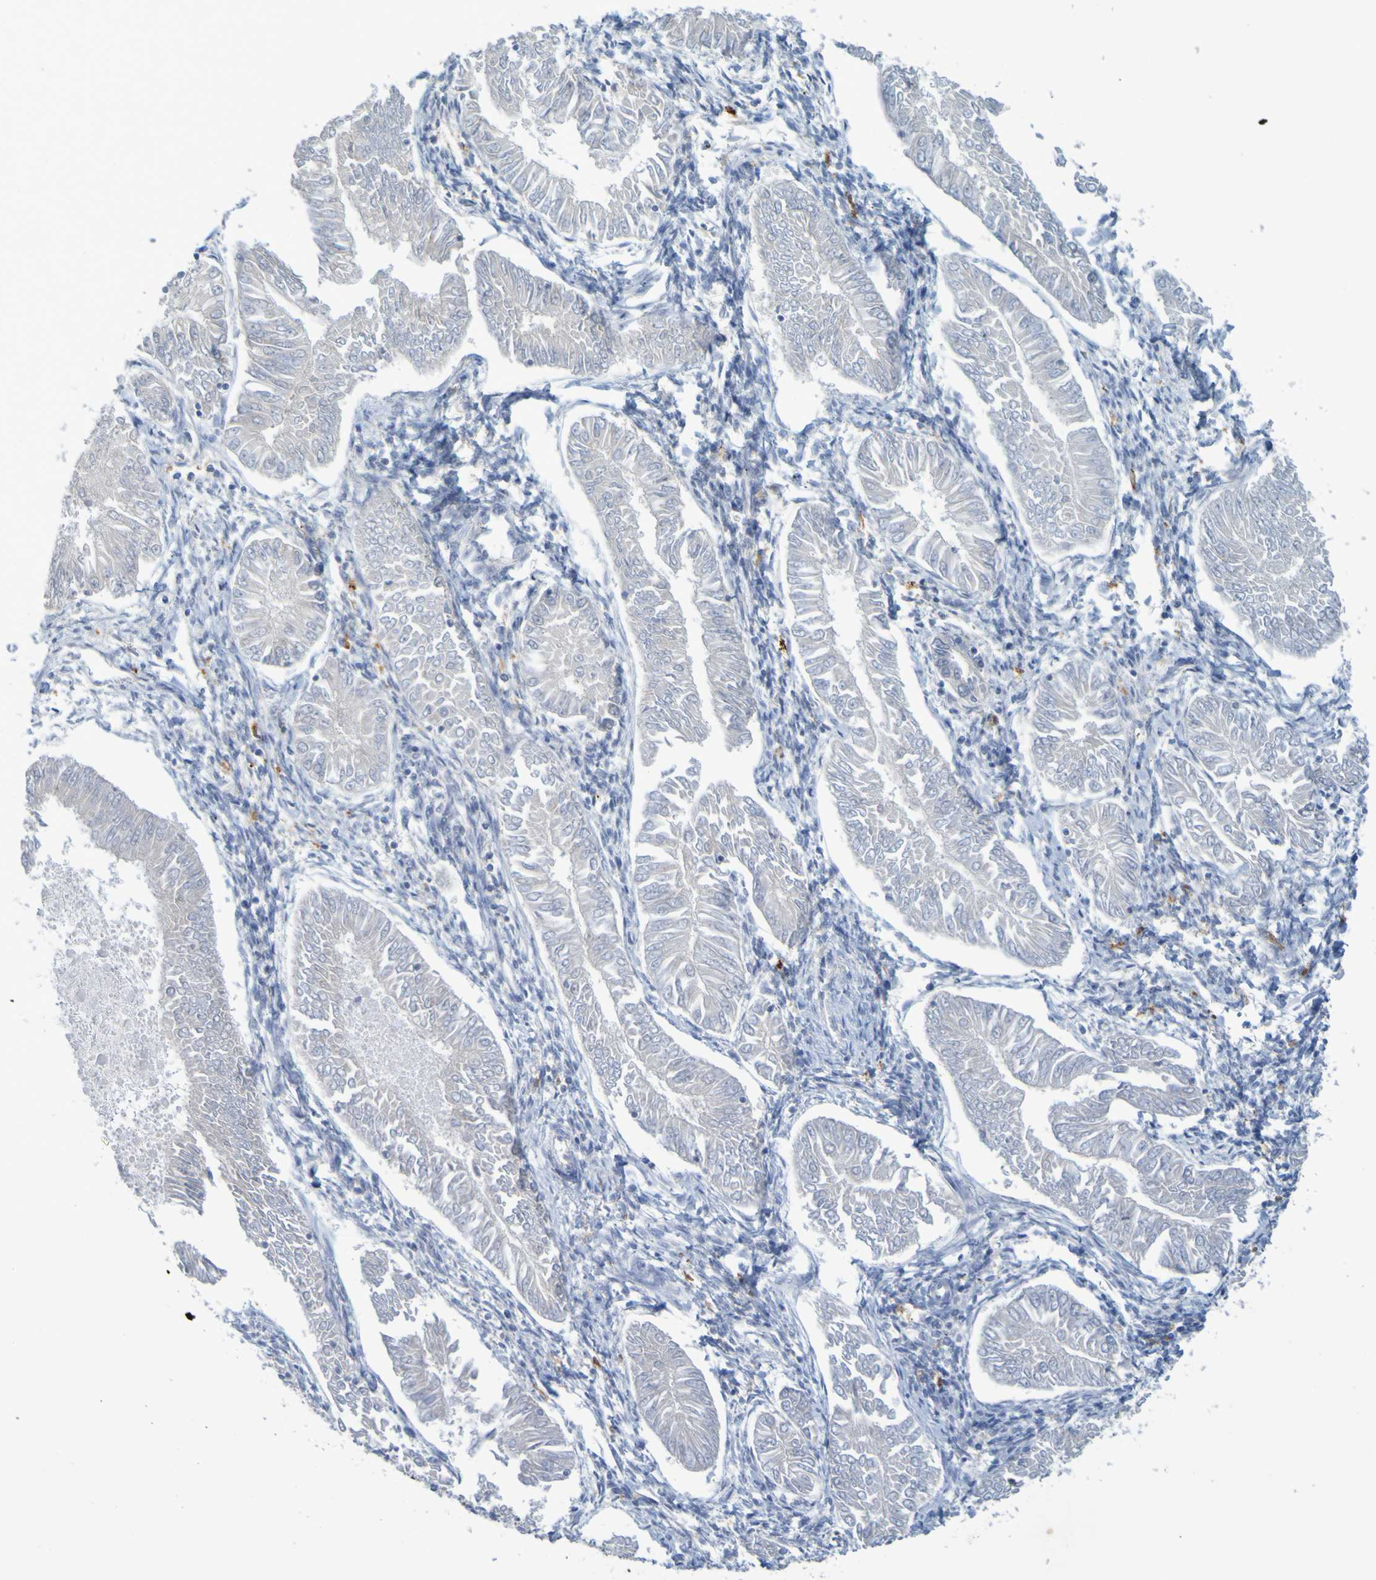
{"staining": {"intensity": "negative", "quantity": "none", "location": "none"}, "tissue": "endometrial cancer", "cell_type": "Tumor cells", "image_type": "cancer", "snomed": [{"axis": "morphology", "description": "Adenocarcinoma, NOS"}, {"axis": "topography", "description": "Endometrium"}], "caption": "There is no significant expression in tumor cells of endometrial adenocarcinoma.", "gene": "LILRB5", "patient": {"sex": "female", "age": 53}}